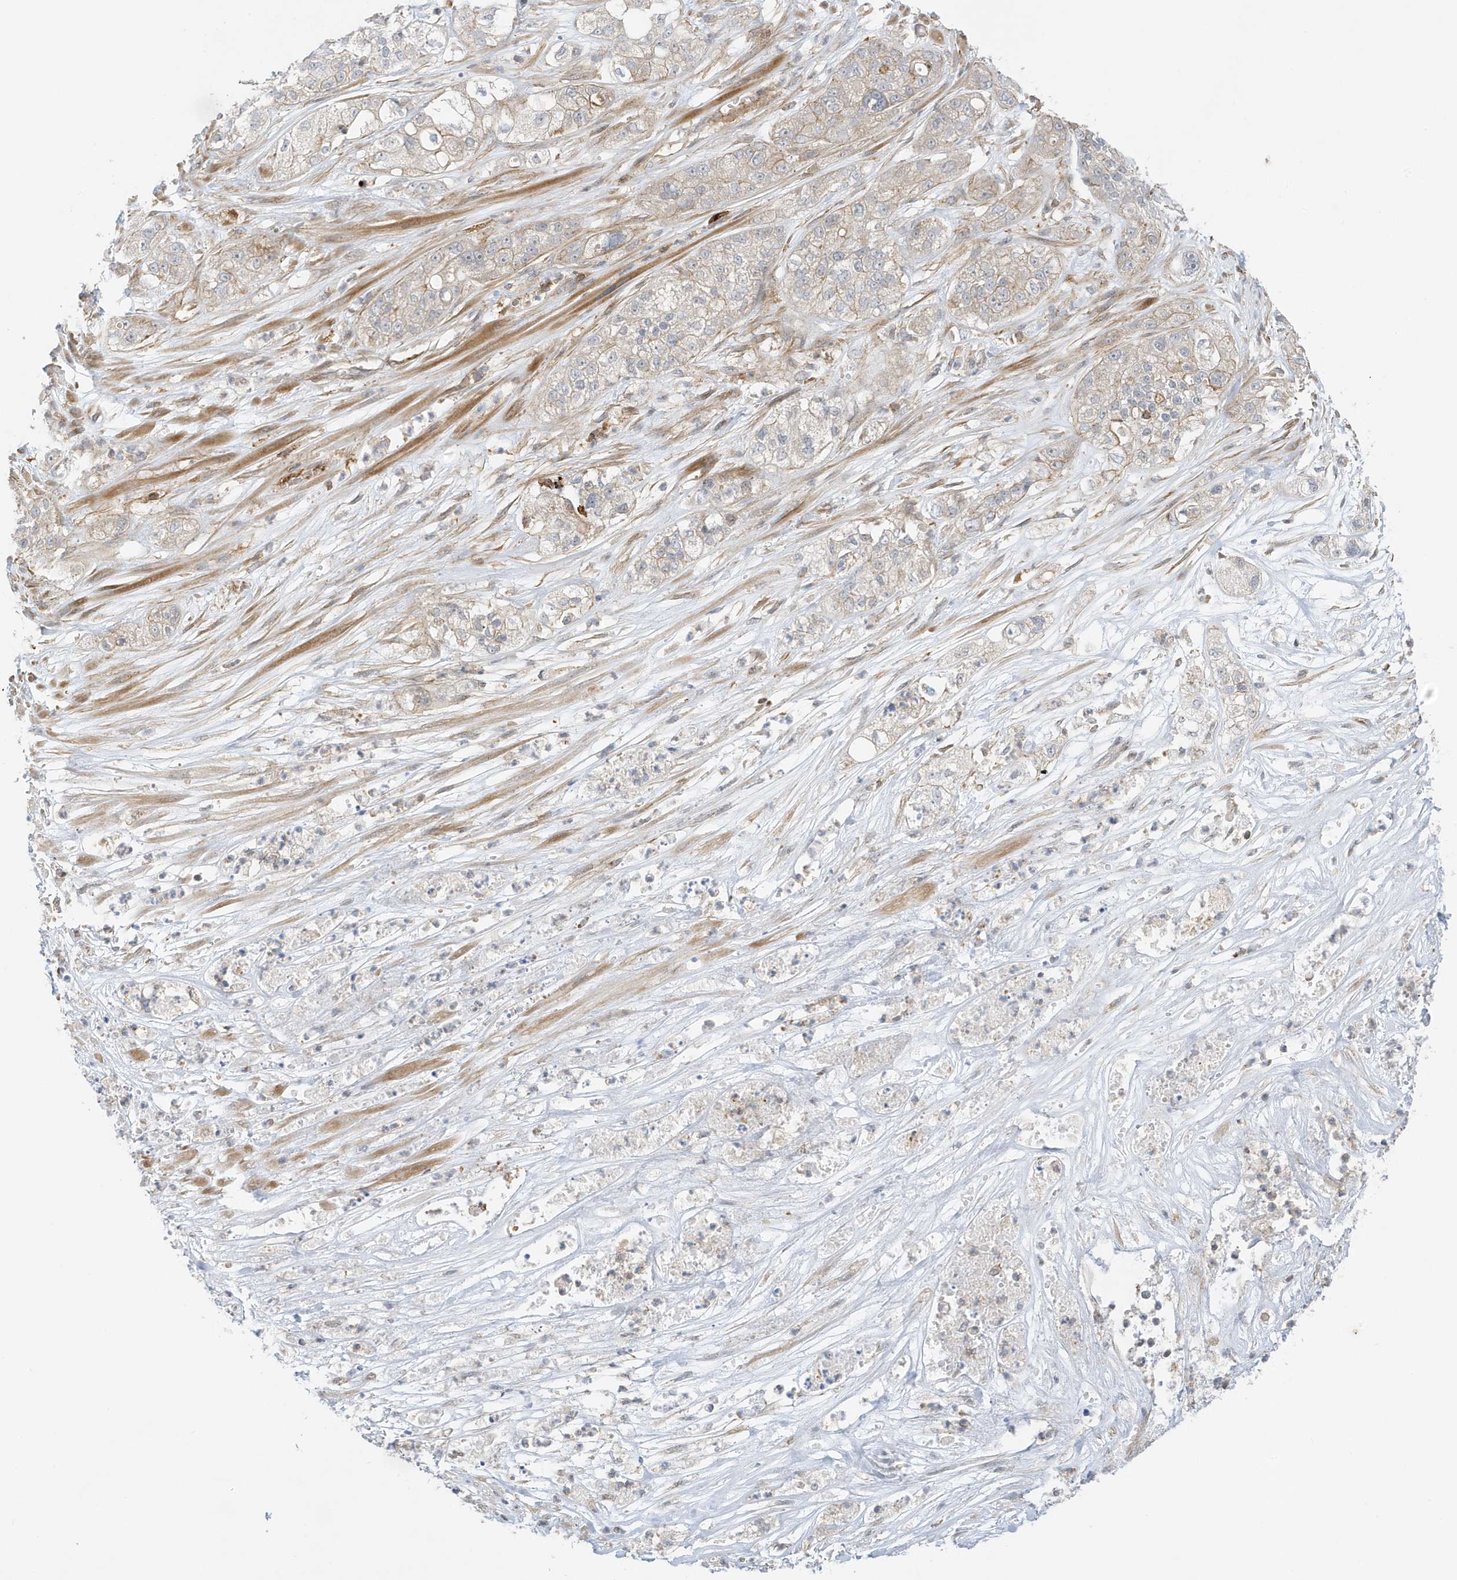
{"staining": {"intensity": "negative", "quantity": "none", "location": "none"}, "tissue": "pancreatic cancer", "cell_type": "Tumor cells", "image_type": "cancer", "snomed": [{"axis": "morphology", "description": "Adenocarcinoma, NOS"}, {"axis": "topography", "description": "Pancreas"}], "caption": "Micrograph shows no protein staining in tumor cells of pancreatic cancer (adenocarcinoma) tissue. Brightfield microscopy of immunohistochemistry stained with DAB (brown) and hematoxylin (blue), captured at high magnification.", "gene": "TATDN3", "patient": {"sex": "female", "age": 78}}